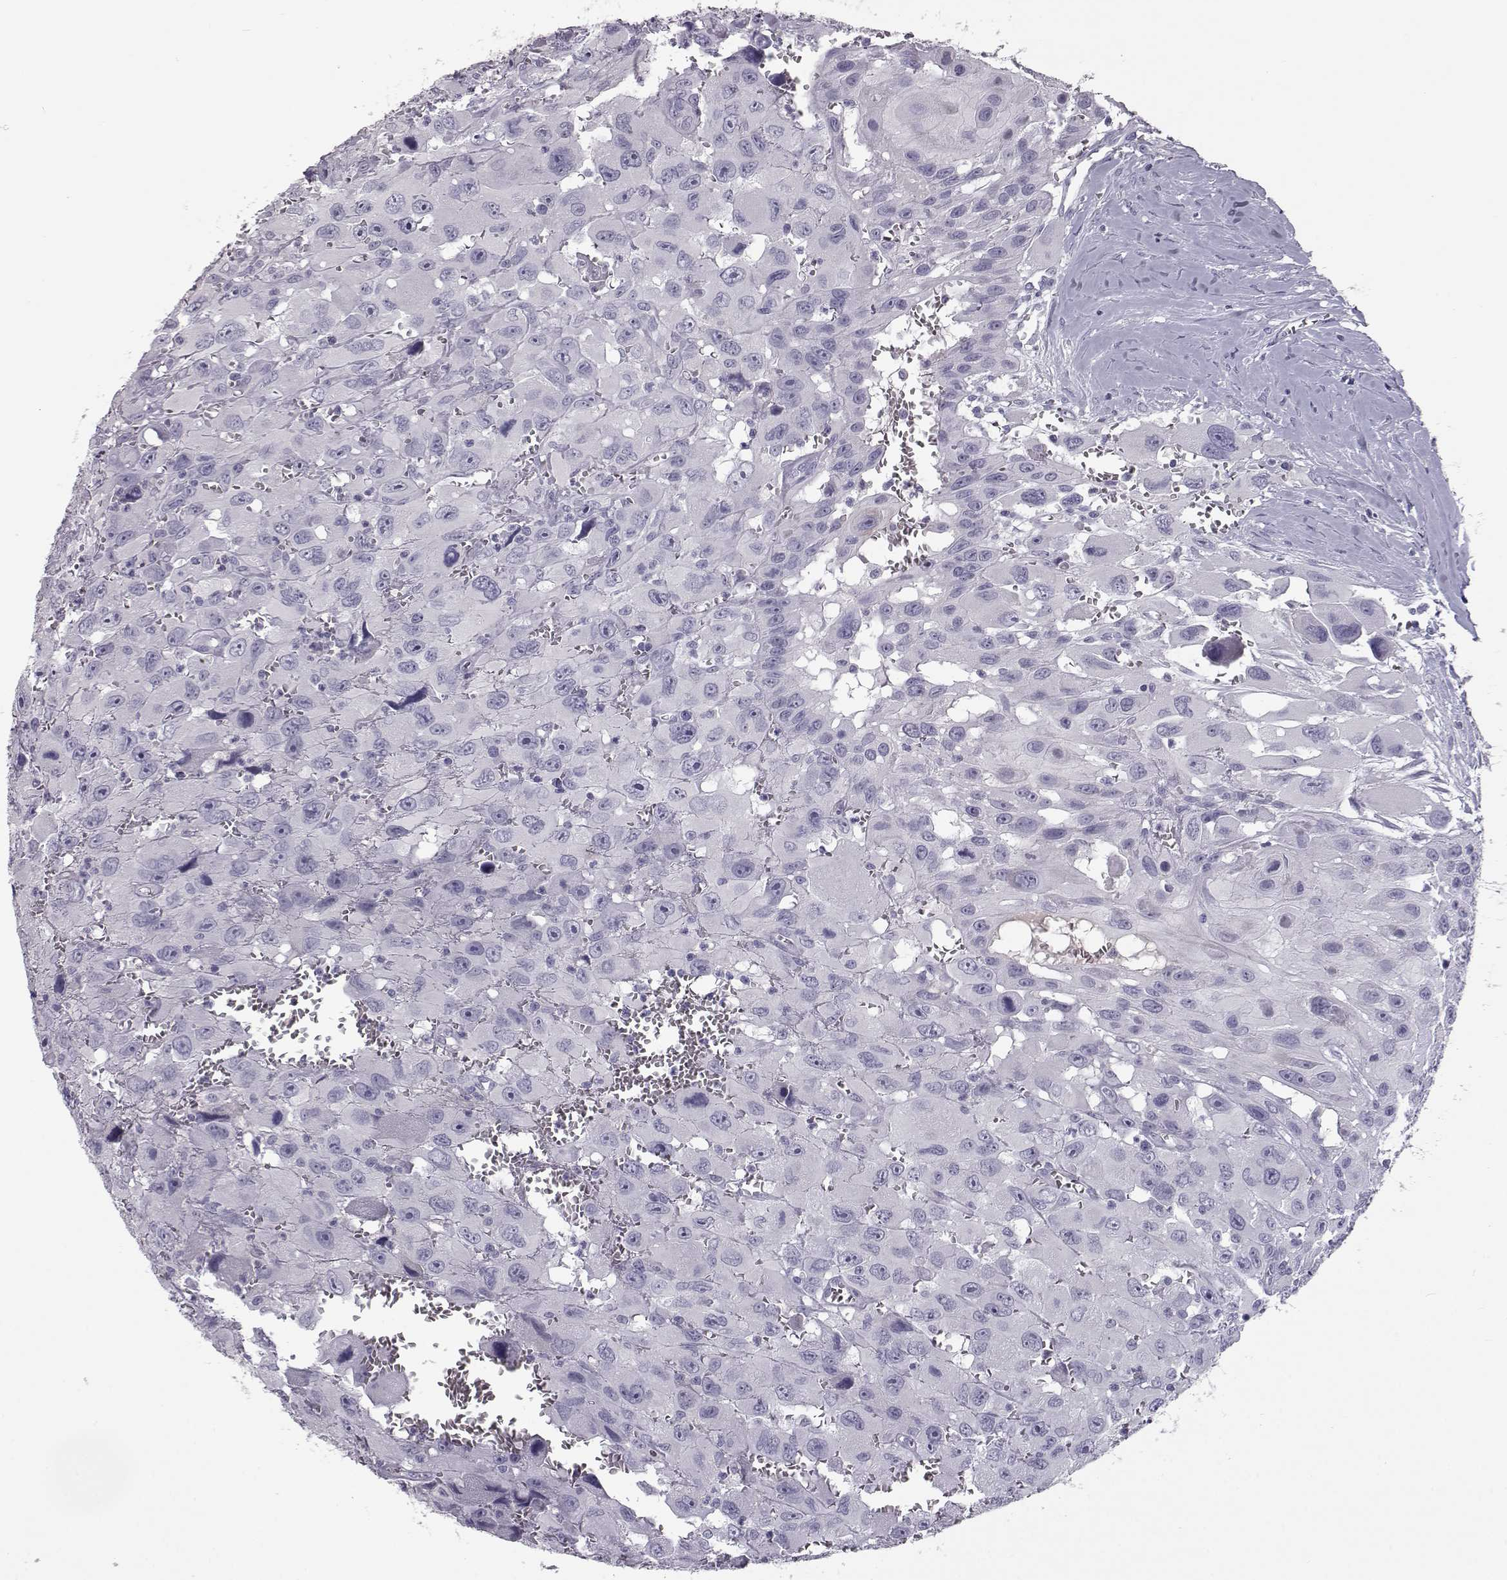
{"staining": {"intensity": "negative", "quantity": "none", "location": "none"}, "tissue": "head and neck cancer", "cell_type": "Tumor cells", "image_type": "cancer", "snomed": [{"axis": "morphology", "description": "Squamous cell carcinoma, NOS"}, {"axis": "morphology", "description": "Squamous cell carcinoma, metastatic, NOS"}, {"axis": "topography", "description": "Oral tissue"}, {"axis": "topography", "description": "Head-Neck"}], "caption": "The IHC micrograph has no significant expression in tumor cells of head and neck cancer tissue.", "gene": "CCL19", "patient": {"sex": "female", "age": 85}}